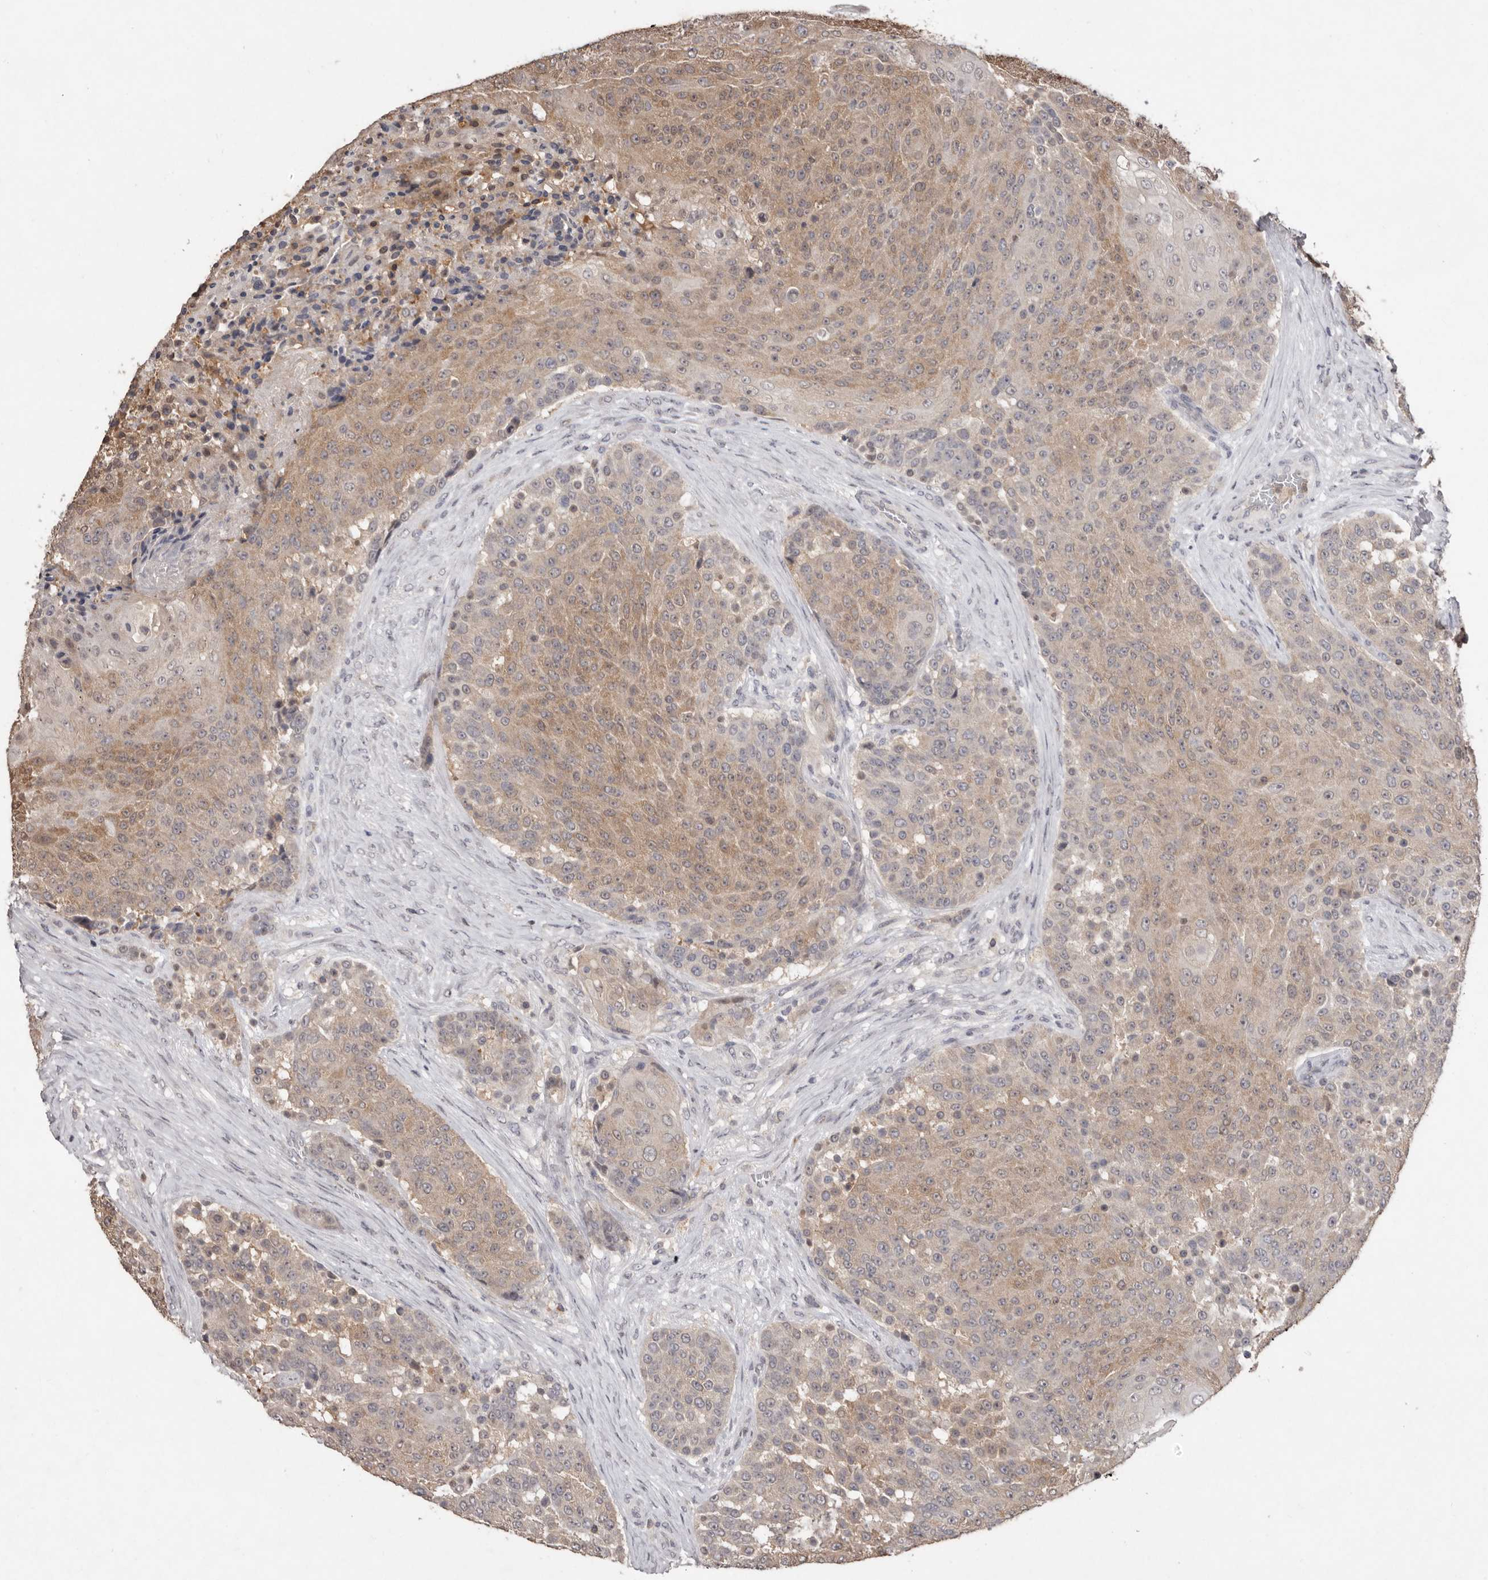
{"staining": {"intensity": "moderate", "quantity": "25%-75%", "location": "cytoplasmic/membranous"}, "tissue": "urothelial cancer", "cell_type": "Tumor cells", "image_type": "cancer", "snomed": [{"axis": "morphology", "description": "Urothelial carcinoma, High grade"}, {"axis": "topography", "description": "Urinary bladder"}], "caption": "This photomicrograph displays urothelial cancer stained with immunohistochemistry to label a protein in brown. The cytoplasmic/membranous of tumor cells show moderate positivity for the protein. Nuclei are counter-stained blue.", "gene": "SULT1E1", "patient": {"sex": "female", "age": 63}}